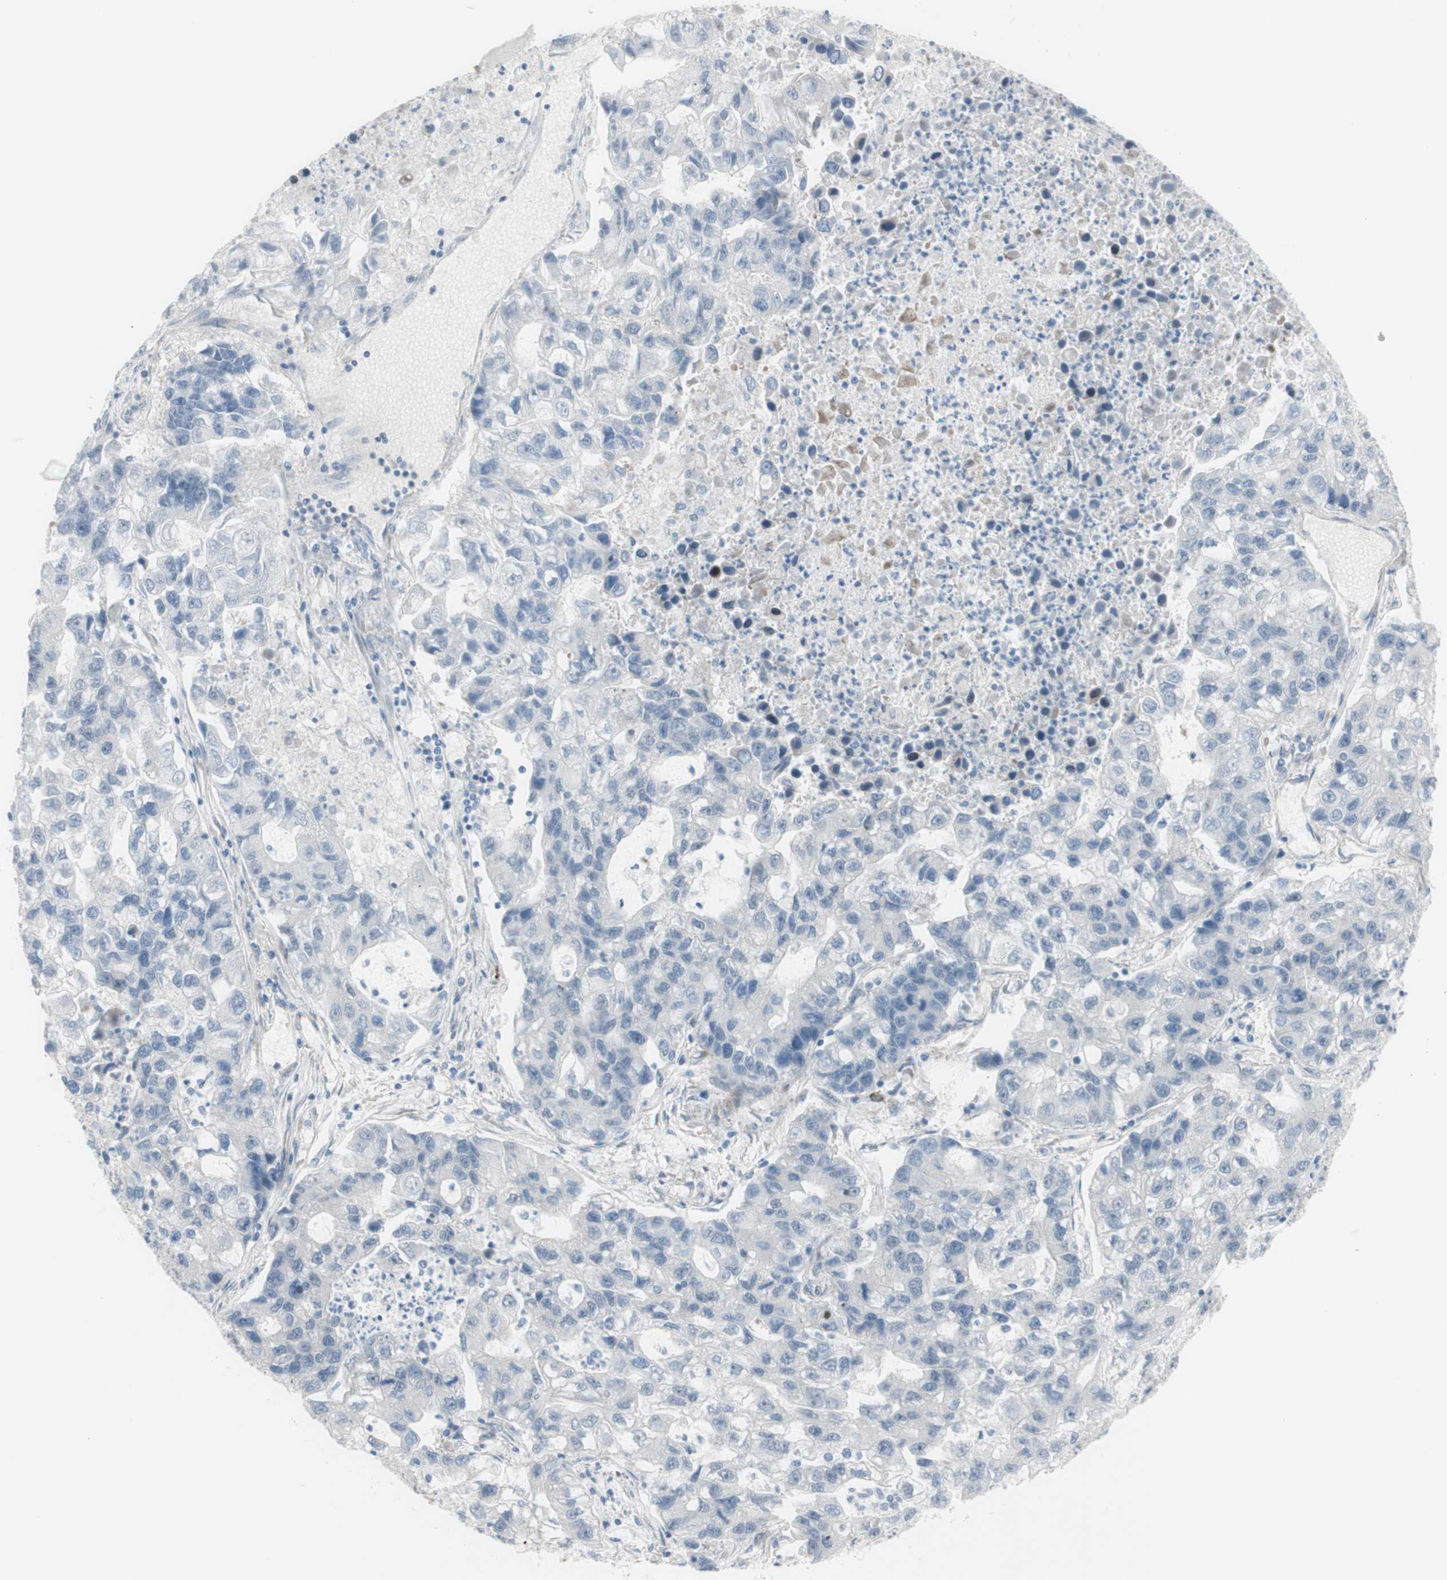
{"staining": {"intensity": "negative", "quantity": "none", "location": "none"}, "tissue": "lung cancer", "cell_type": "Tumor cells", "image_type": "cancer", "snomed": [{"axis": "morphology", "description": "Adenocarcinoma, NOS"}, {"axis": "topography", "description": "Lung"}], "caption": "The micrograph shows no staining of tumor cells in lung cancer (adenocarcinoma).", "gene": "PHTF2", "patient": {"sex": "female", "age": 51}}